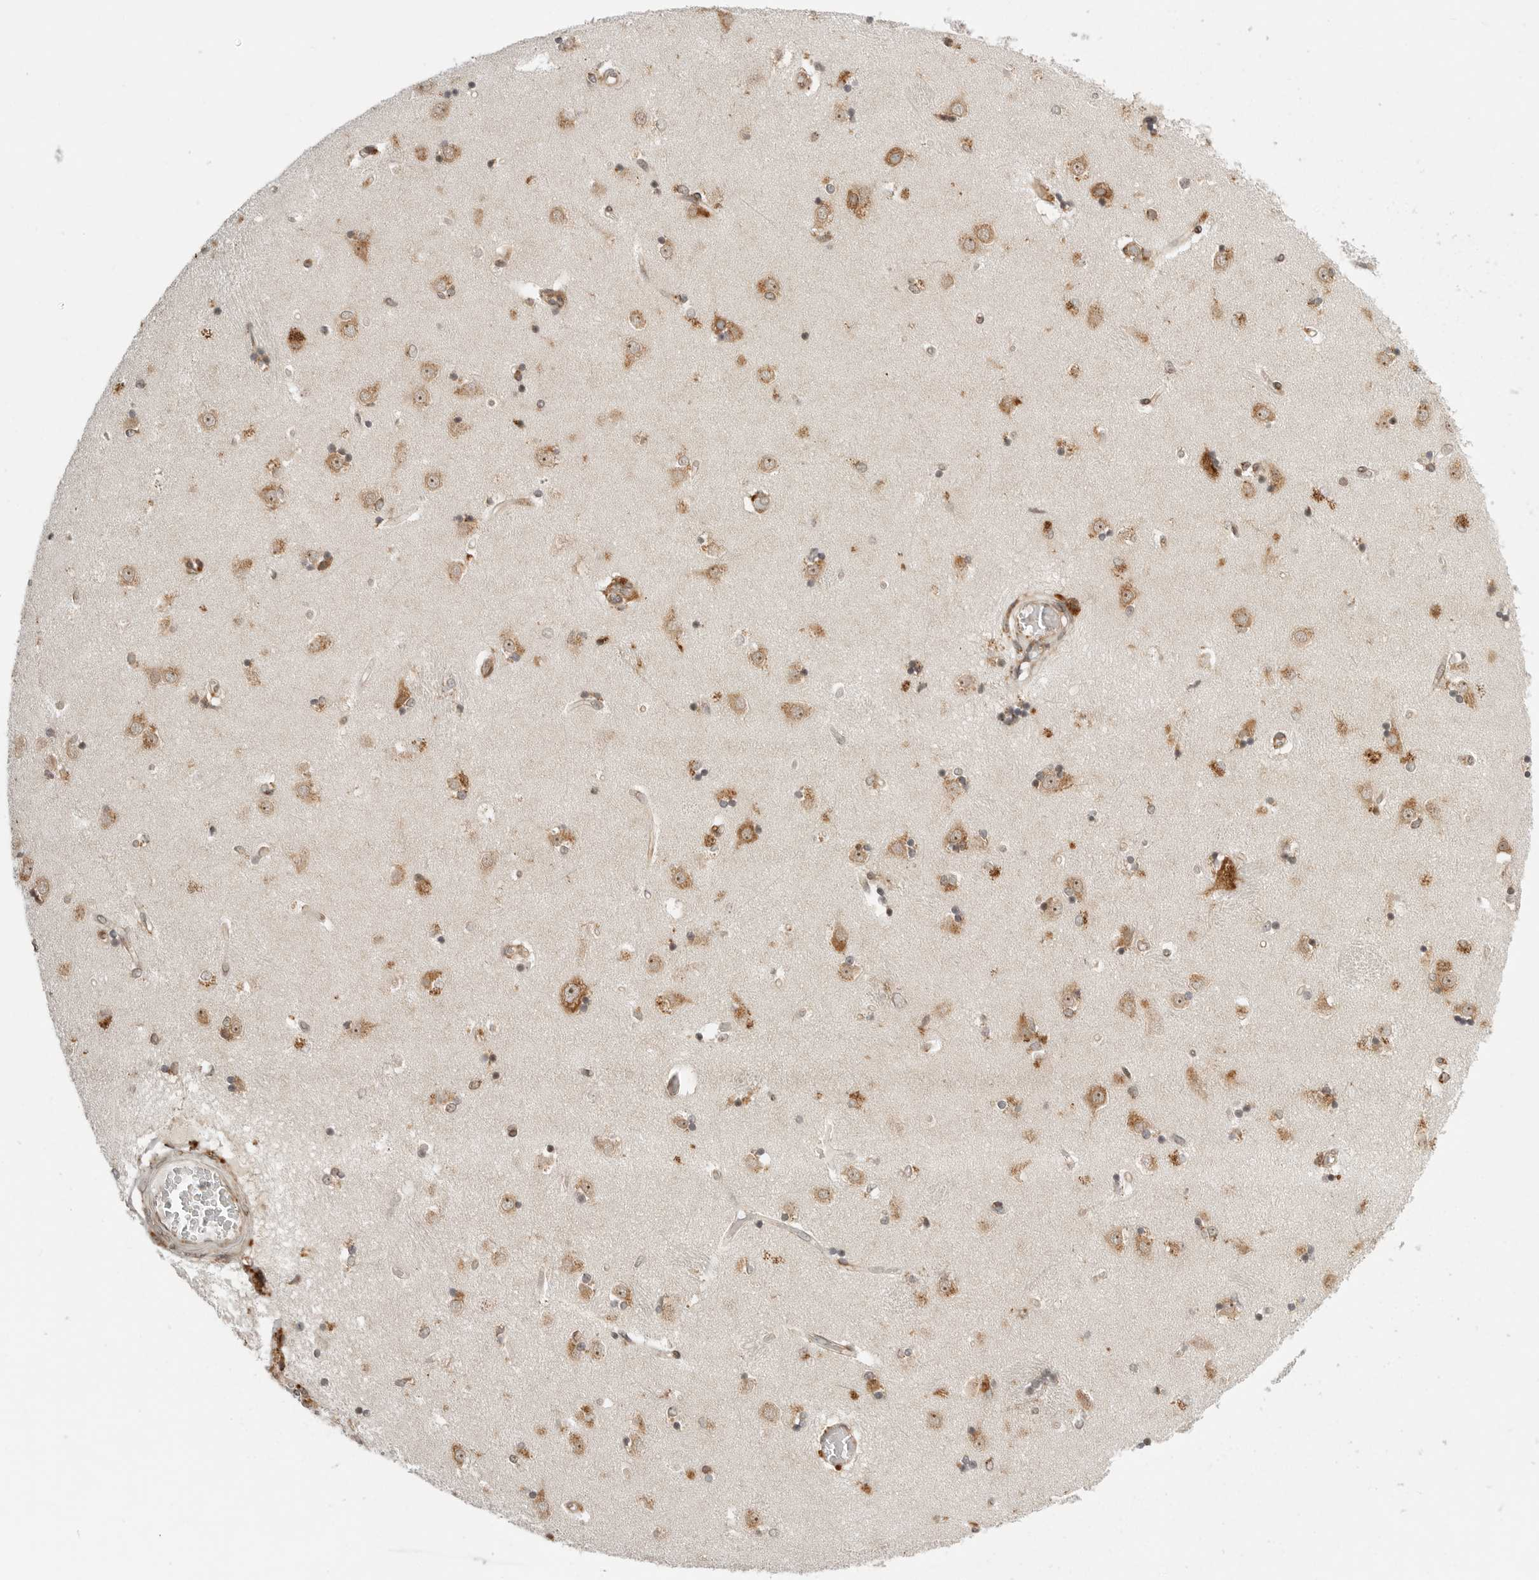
{"staining": {"intensity": "moderate", "quantity": "25%-75%", "location": "cytoplasmic/membranous,nuclear"}, "tissue": "caudate", "cell_type": "Glial cells", "image_type": "normal", "snomed": [{"axis": "morphology", "description": "Normal tissue, NOS"}, {"axis": "topography", "description": "Lateral ventricle wall"}], "caption": "Caudate stained with DAB (3,3'-diaminobenzidine) immunohistochemistry shows medium levels of moderate cytoplasmic/membranous,nuclear positivity in about 25%-75% of glial cells.", "gene": "IDUA", "patient": {"sex": "male", "age": 45}}